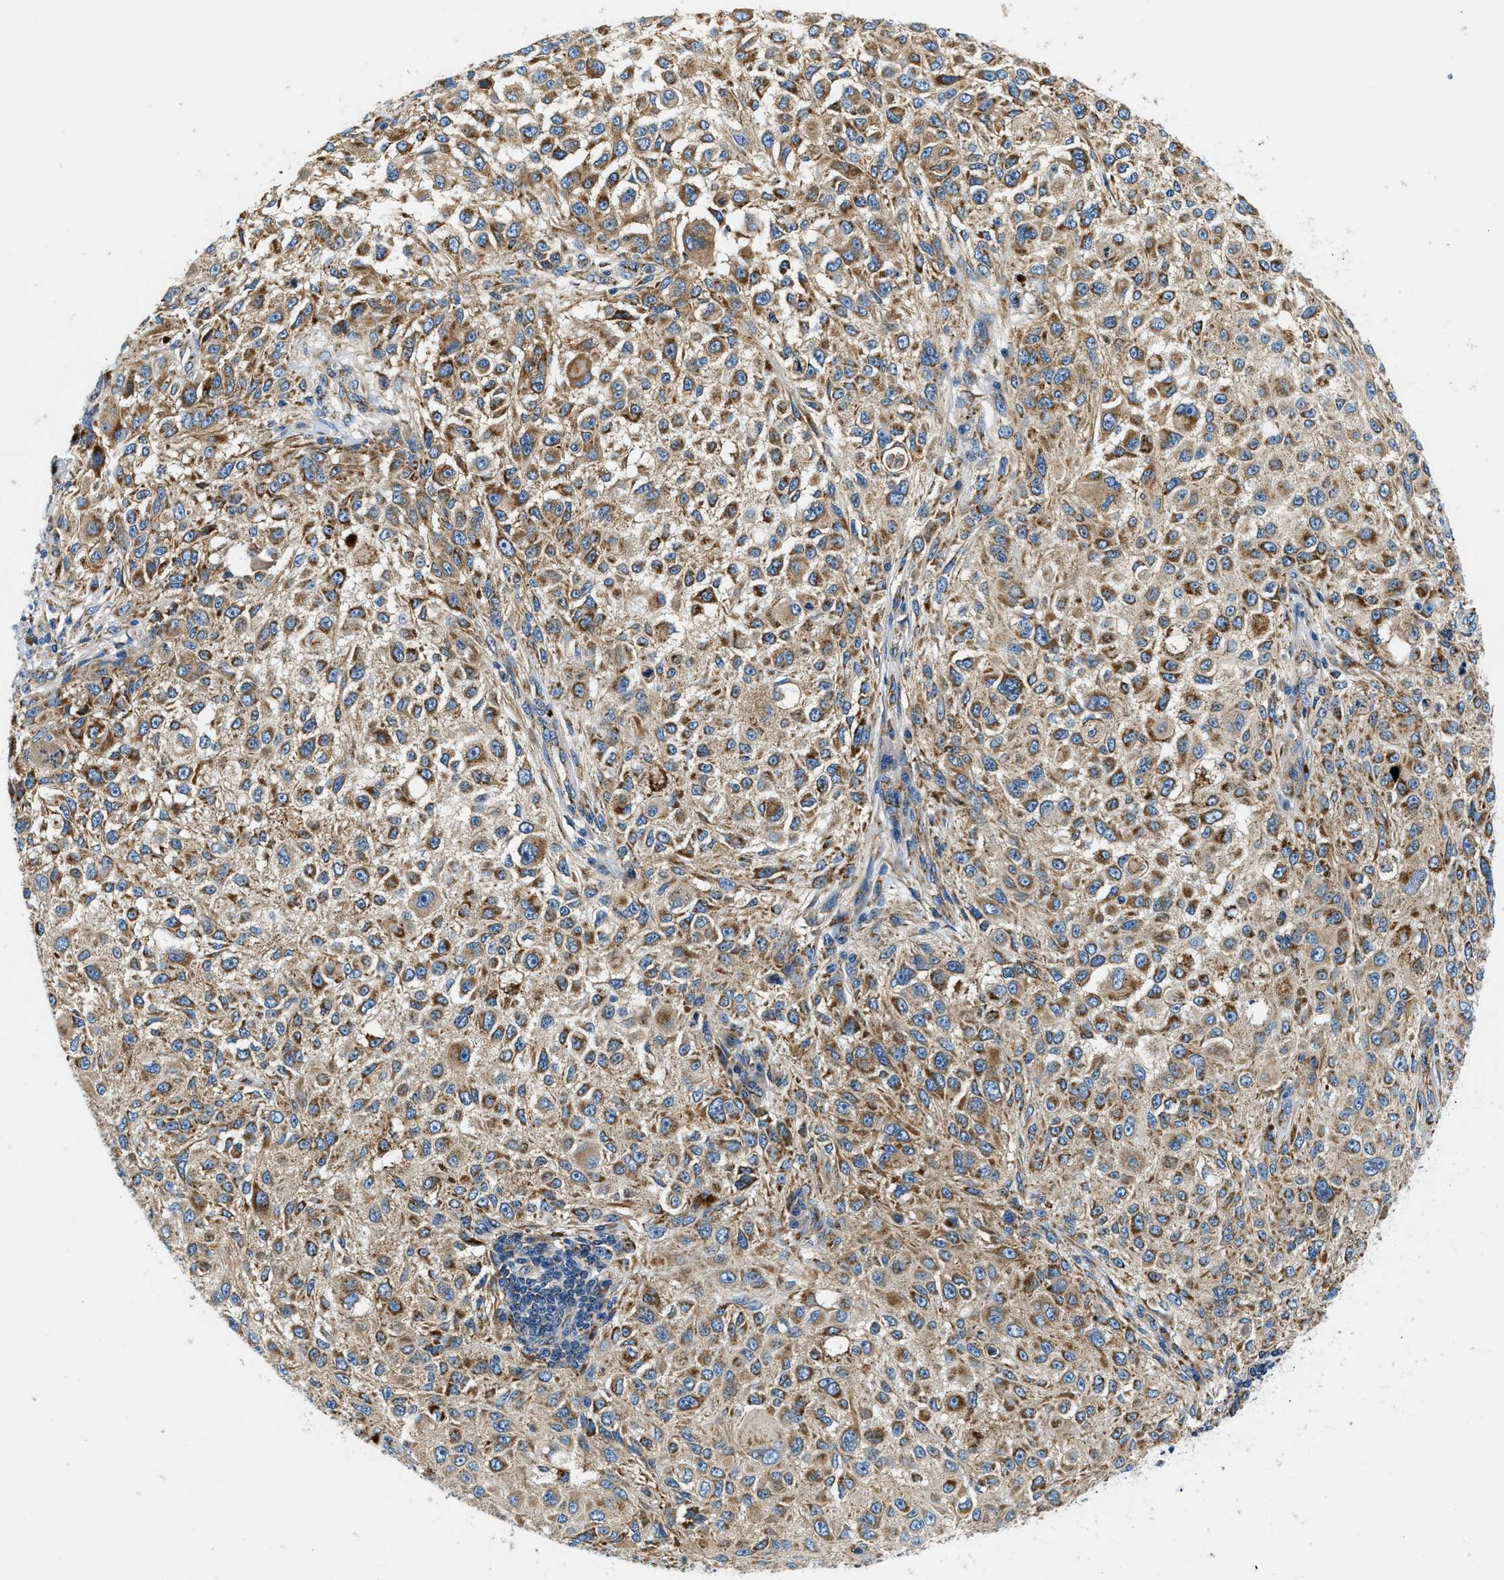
{"staining": {"intensity": "moderate", "quantity": ">75%", "location": "cytoplasmic/membranous"}, "tissue": "melanoma", "cell_type": "Tumor cells", "image_type": "cancer", "snomed": [{"axis": "morphology", "description": "Necrosis, NOS"}, {"axis": "morphology", "description": "Malignant melanoma, NOS"}, {"axis": "topography", "description": "Skin"}], "caption": "About >75% of tumor cells in human malignant melanoma show moderate cytoplasmic/membranous protein staining as visualized by brown immunohistochemical staining.", "gene": "SAMD4B", "patient": {"sex": "female", "age": 87}}